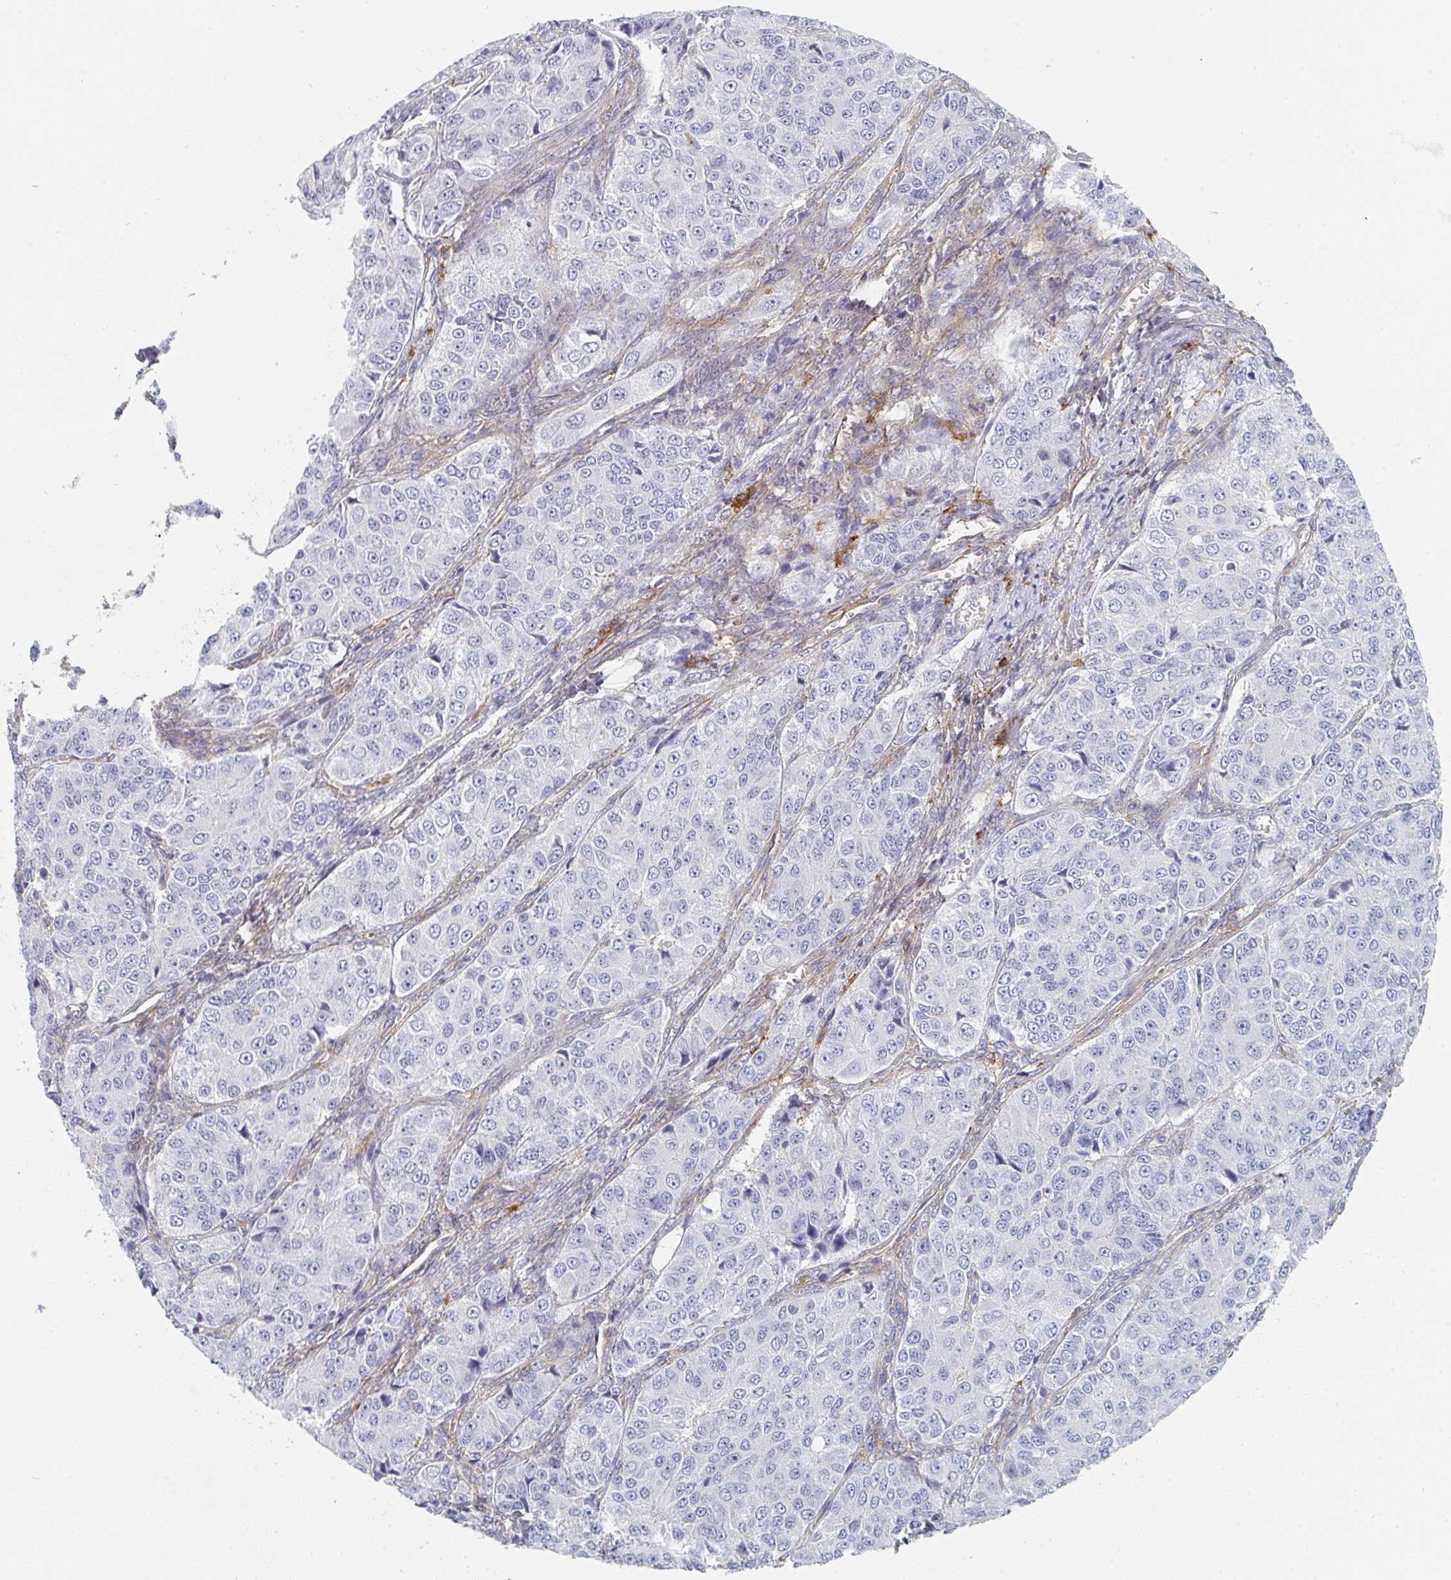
{"staining": {"intensity": "negative", "quantity": "none", "location": "none"}, "tissue": "ovarian cancer", "cell_type": "Tumor cells", "image_type": "cancer", "snomed": [{"axis": "morphology", "description": "Carcinoma, endometroid"}, {"axis": "topography", "description": "Ovary"}], "caption": "Tumor cells show no significant positivity in ovarian cancer.", "gene": "DAB2", "patient": {"sex": "female", "age": 51}}